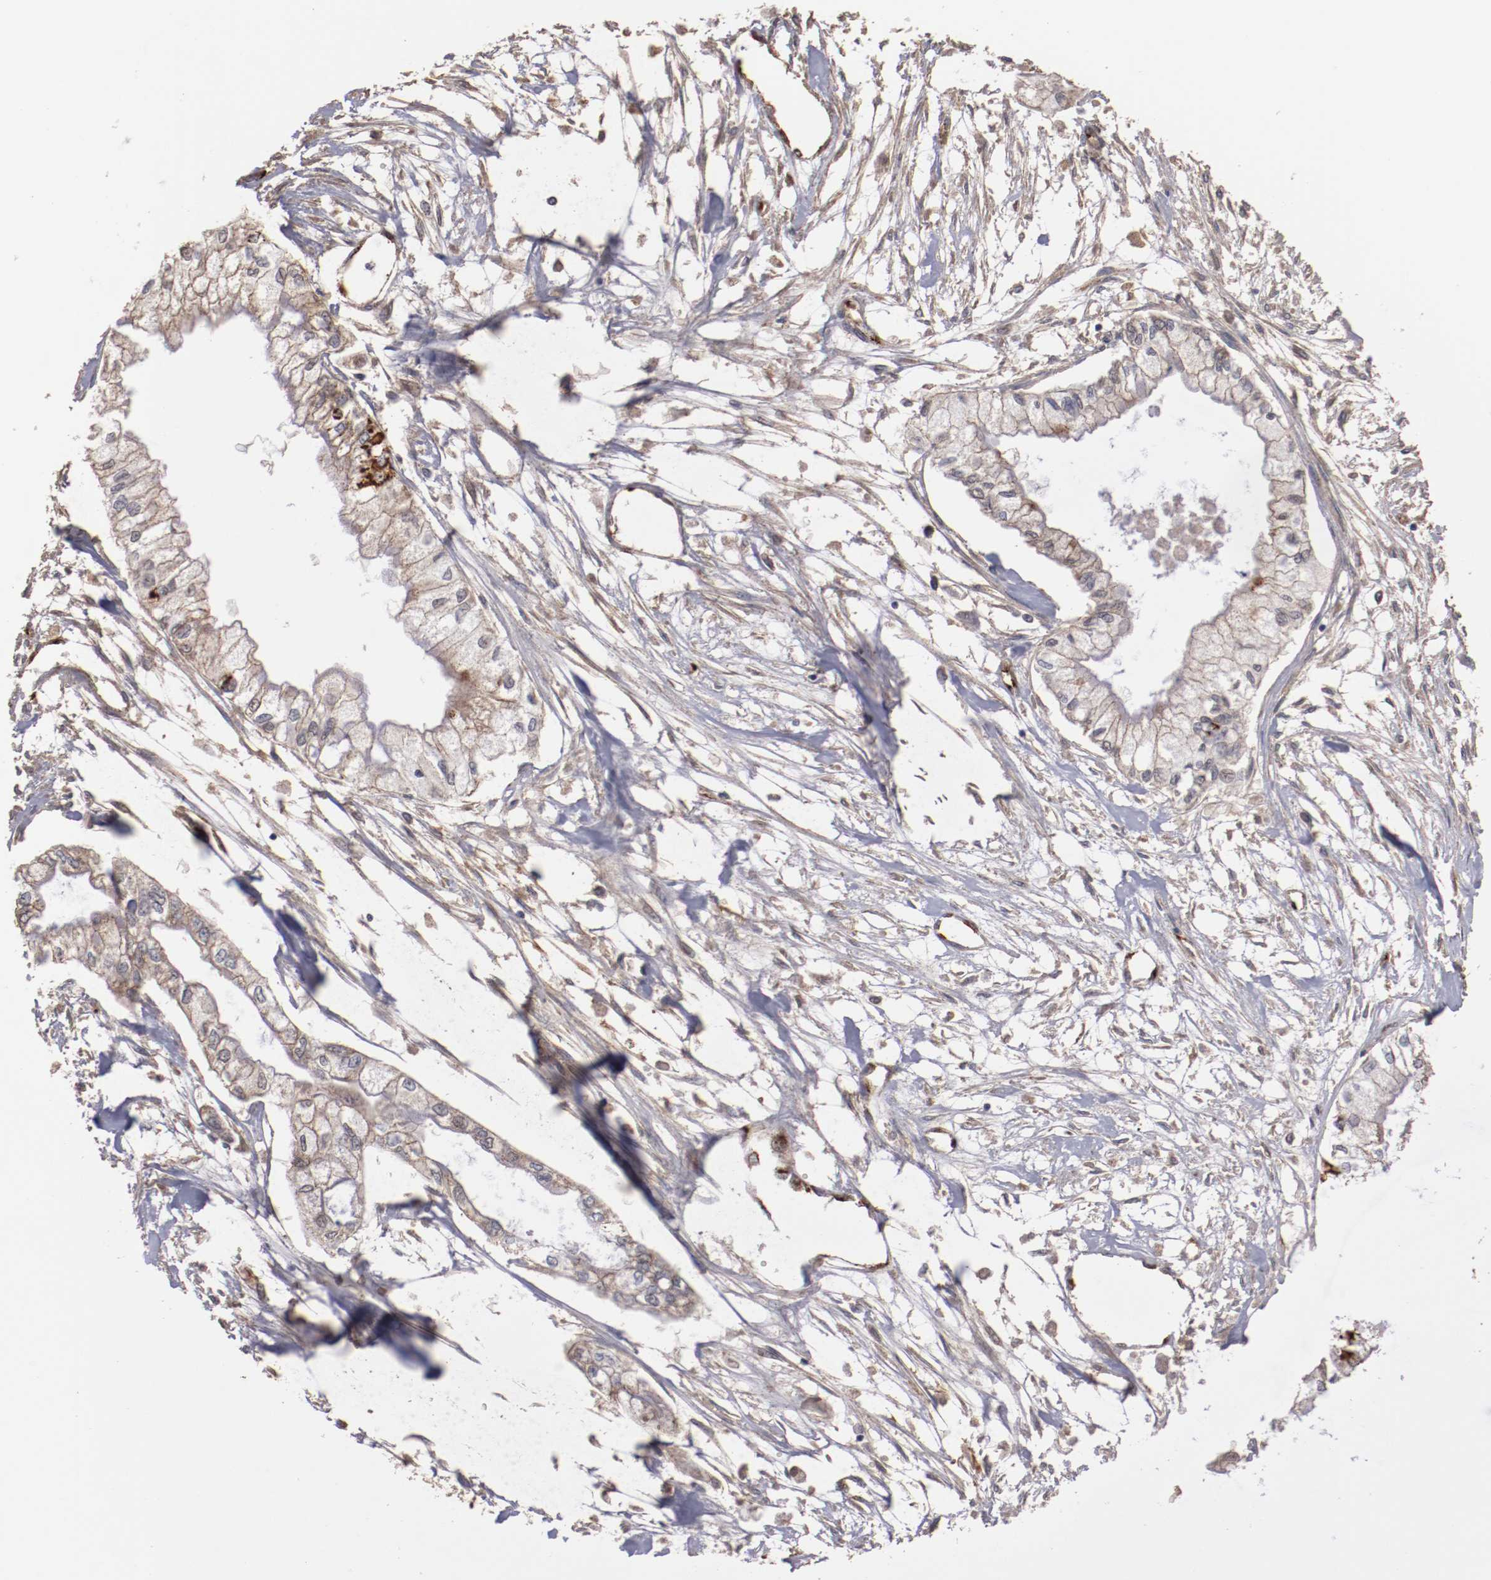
{"staining": {"intensity": "weak", "quantity": ">75%", "location": "cytoplasmic/membranous"}, "tissue": "pancreatic cancer", "cell_type": "Tumor cells", "image_type": "cancer", "snomed": [{"axis": "morphology", "description": "Adenocarcinoma, NOS"}, {"axis": "topography", "description": "Pancreas"}], "caption": "Approximately >75% of tumor cells in human pancreatic adenocarcinoma exhibit weak cytoplasmic/membranous protein expression as visualized by brown immunohistochemical staining.", "gene": "DIPK2B", "patient": {"sex": "male", "age": 79}}